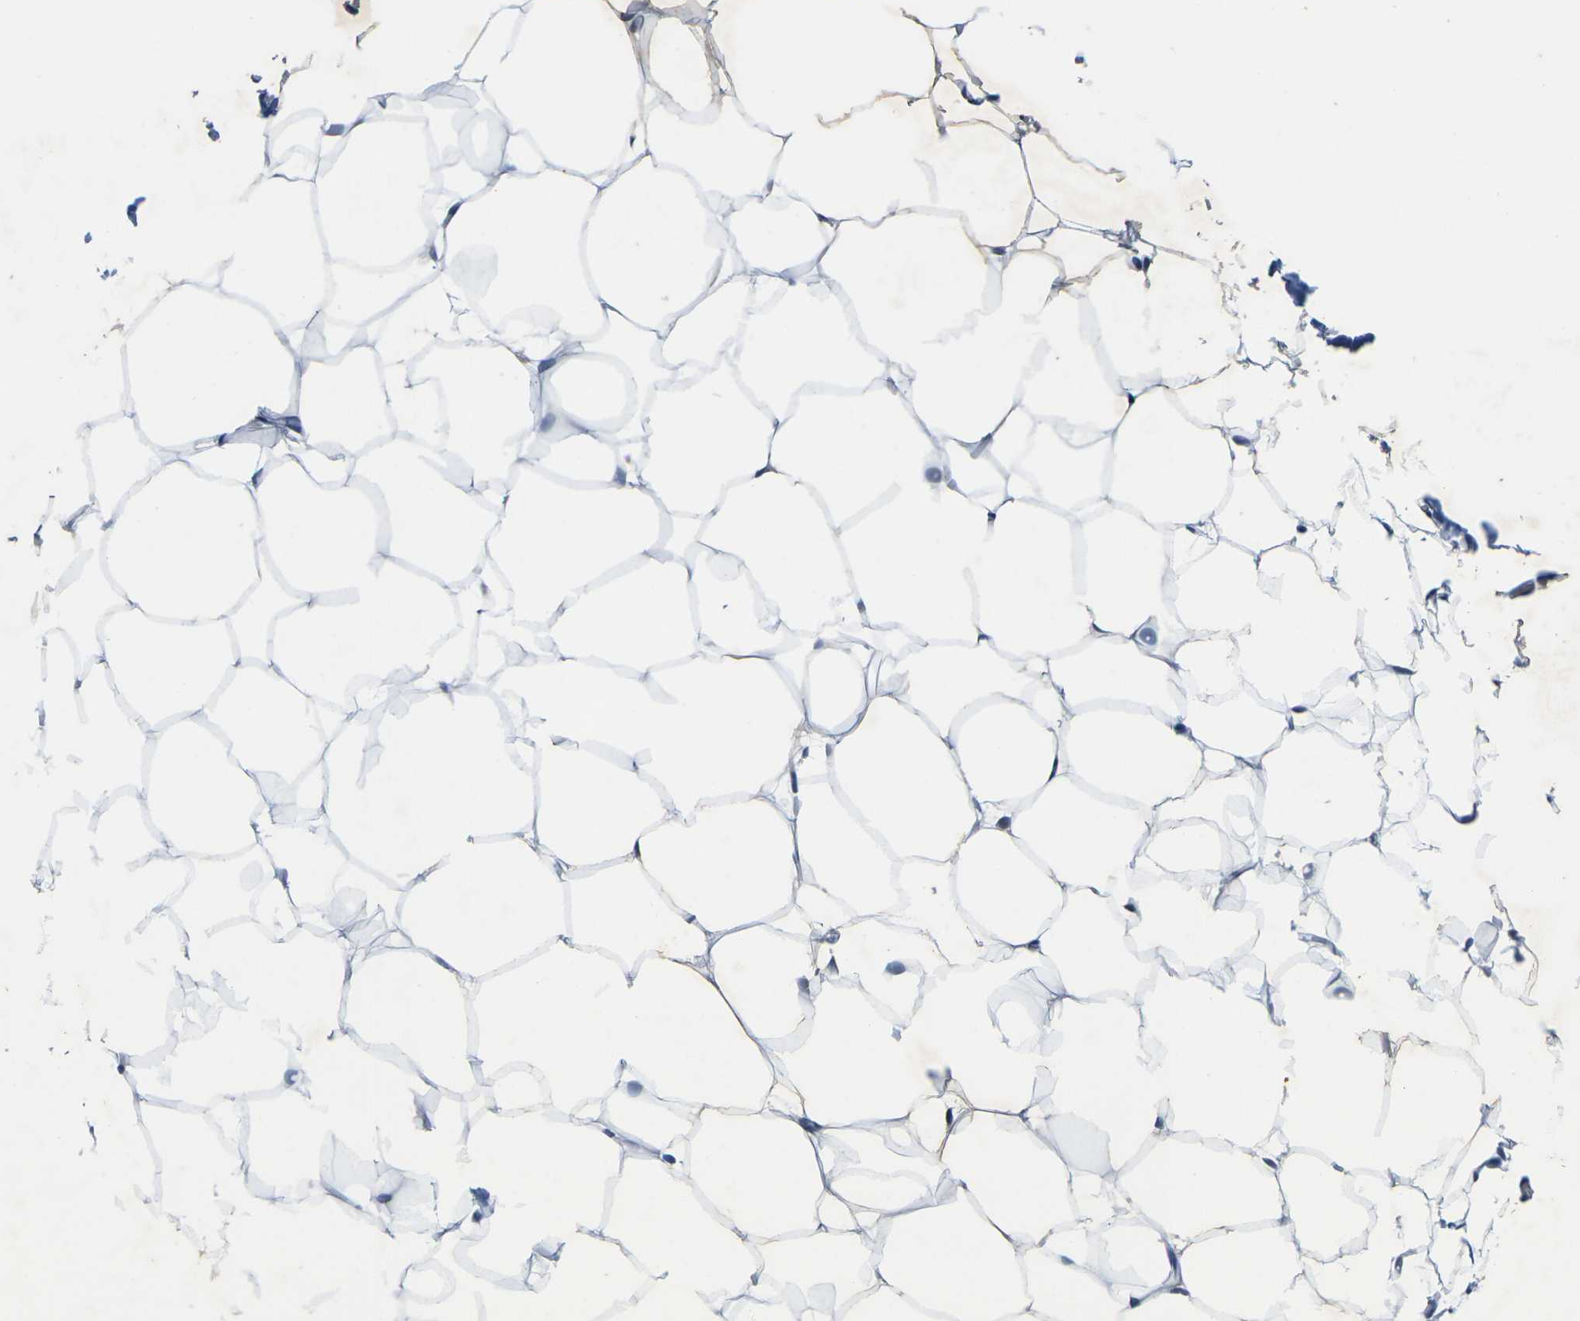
{"staining": {"intensity": "negative", "quantity": "none", "location": "none"}, "tissue": "adipose tissue", "cell_type": "Adipocytes", "image_type": "normal", "snomed": [{"axis": "morphology", "description": "Normal tissue, NOS"}, {"axis": "topography", "description": "Breast"}, {"axis": "topography", "description": "Adipose tissue"}], "caption": "This micrograph is of unremarkable adipose tissue stained with immunohistochemistry (IHC) to label a protein in brown with the nuclei are counter-stained blue. There is no expression in adipocytes.", "gene": "ROBO2", "patient": {"sex": "female", "age": 25}}